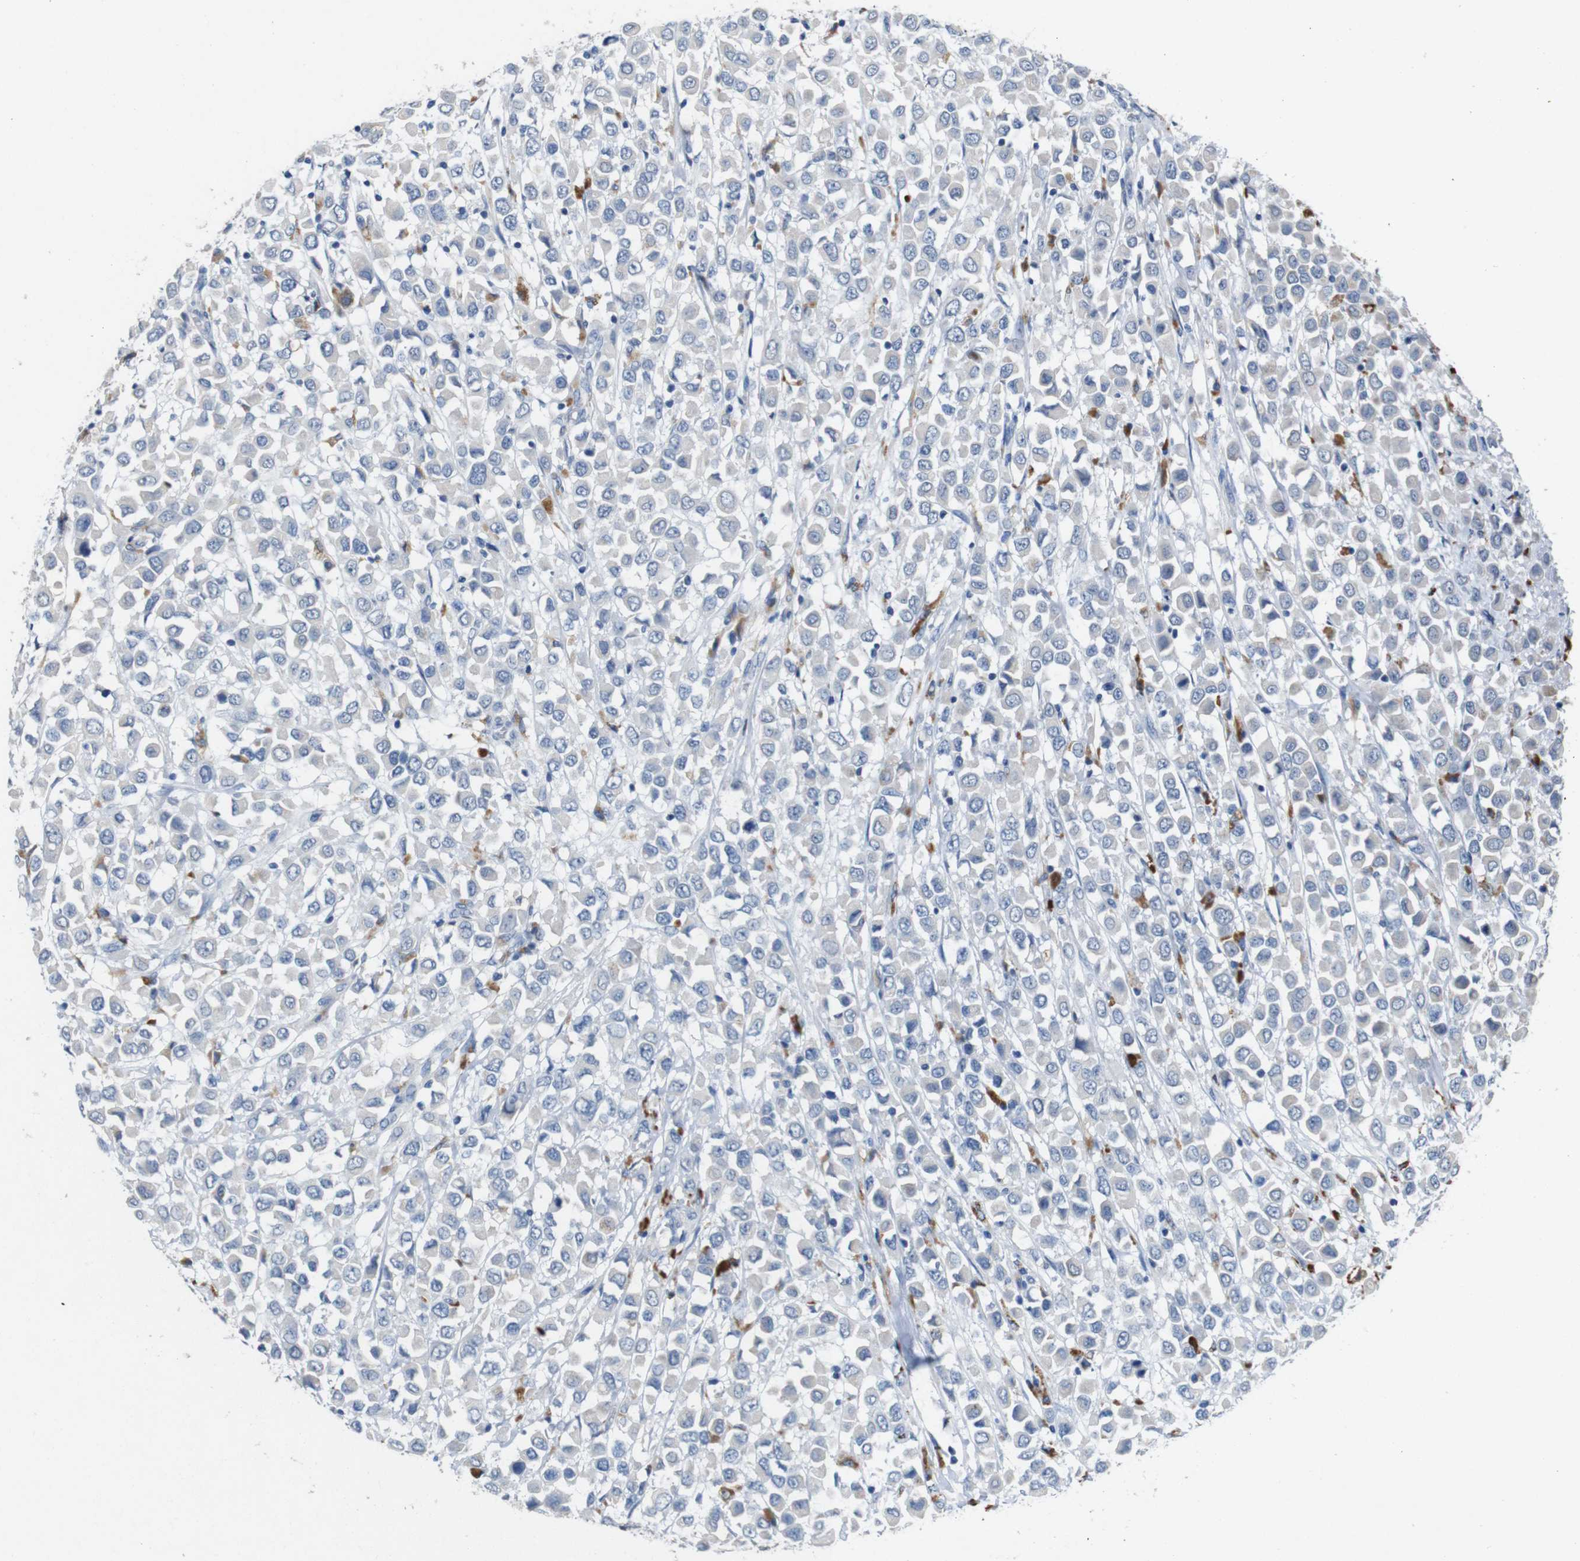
{"staining": {"intensity": "negative", "quantity": "none", "location": "none"}, "tissue": "breast cancer", "cell_type": "Tumor cells", "image_type": "cancer", "snomed": [{"axis": "morphology", "description": "Duct carcinoma"}, {"axis": "topography", "description": "Breast"}], "caption": "A micrograph of human breast cancer is negative for staining in tumor cells. The staining was performed using DAB (3,3'-diaminobenzidine) to visualize the protein expression in brown, while the nuclei were stained in blue with hematoxylin (Magnification: 20x).", "gene": "SLC2A8", "patient": {"sex": "female", "age": 61}}